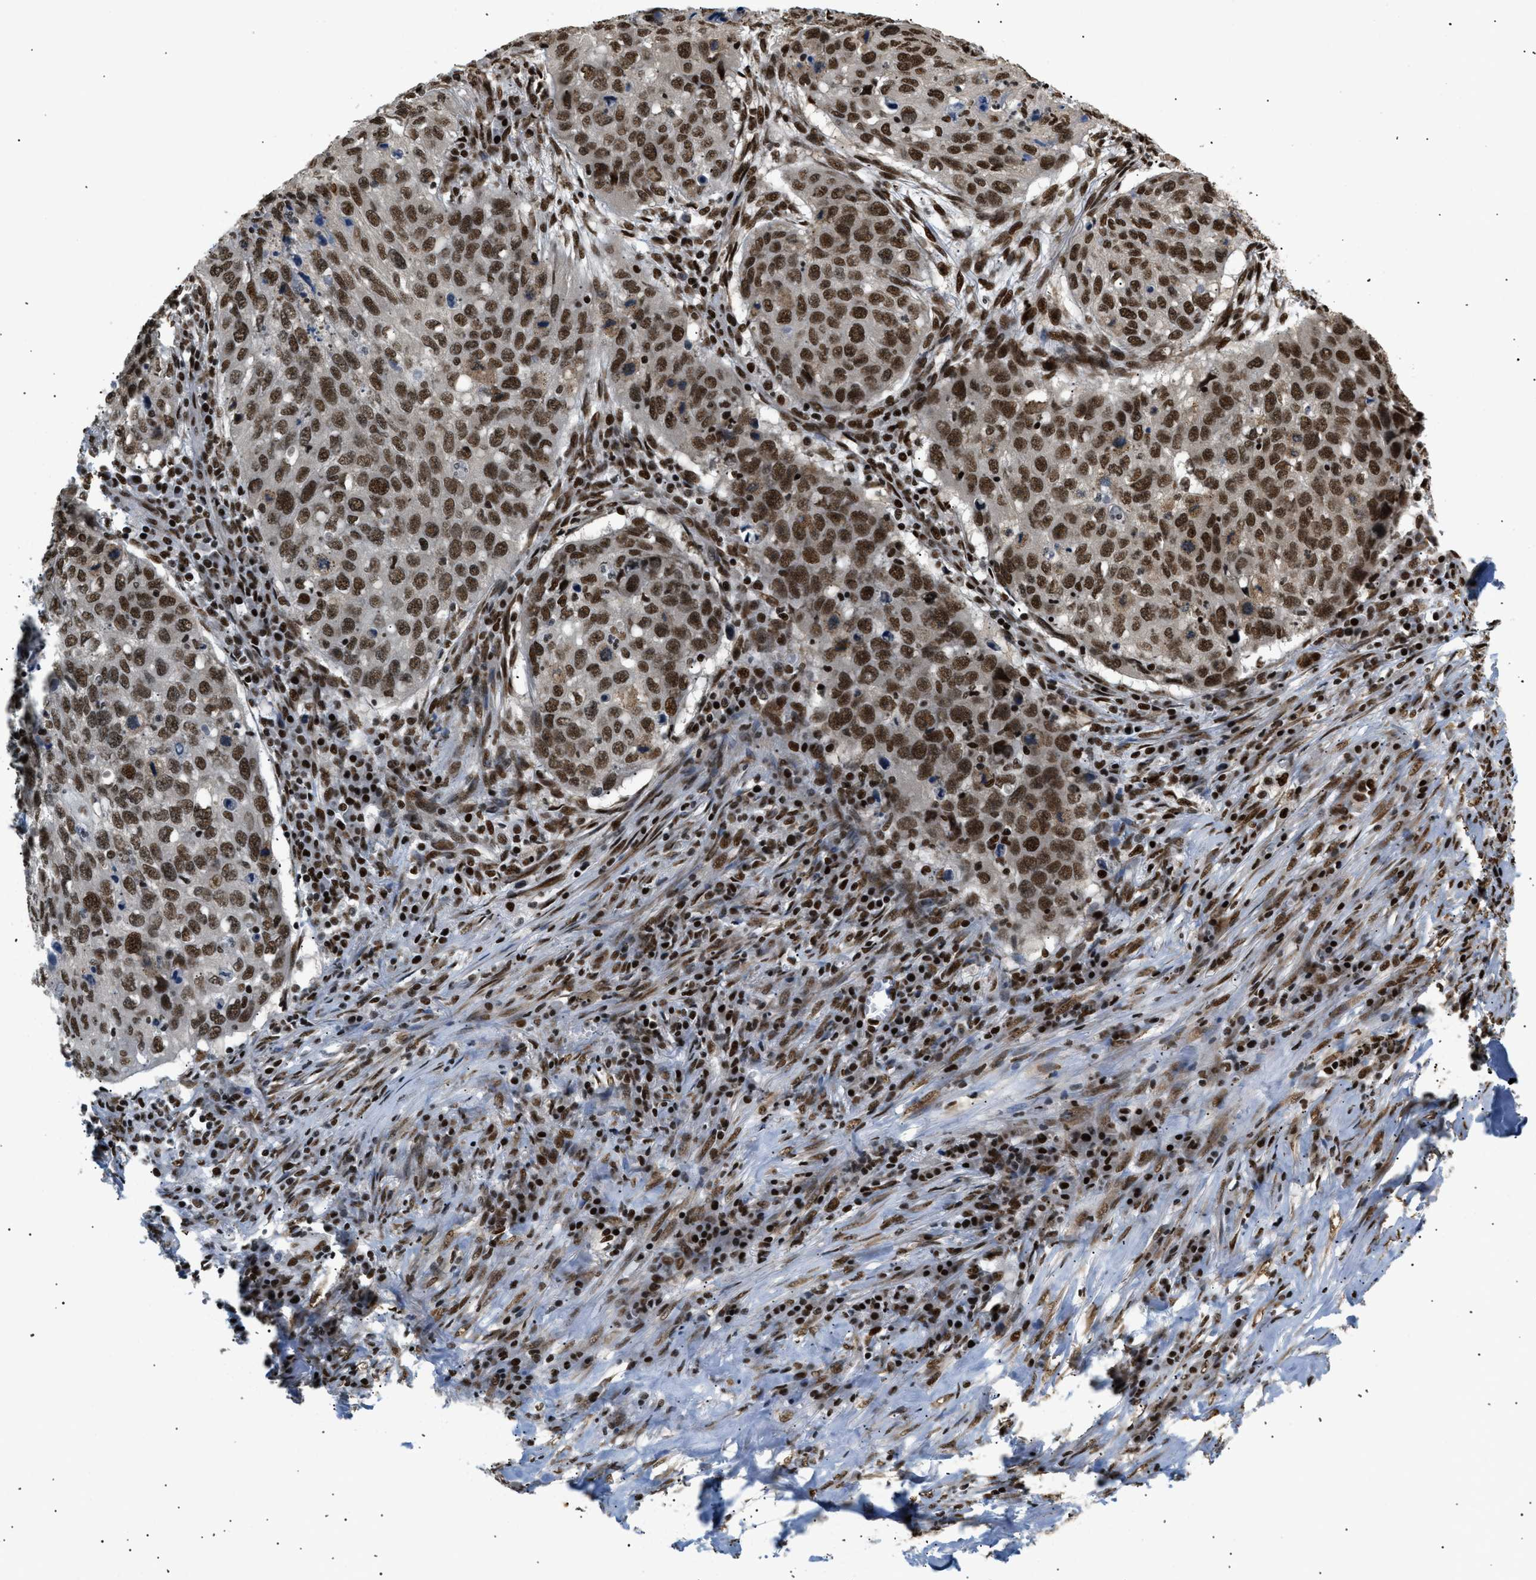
{"staining": {"intensity": "strong", "quantity": ">75%", "location": "nuclear"}, "tissue": "lung cancer", "cell_type": "Tumor cells", "image_type": "cancer", "snomed": [{"axis": "morphology", "description": "Squamous cell carcinoma, NOS"}, {"axis": "topography", "description": "Lung"}], "caption": "Lung cancer (squamous cell carcinoma) stained with immunohistochemistry (IHC) exhibits strong nuclear positivity in approximately >75% of tumor cells.", "gene": "RBM5", "patient": {"sex": "female", "age": 63}}